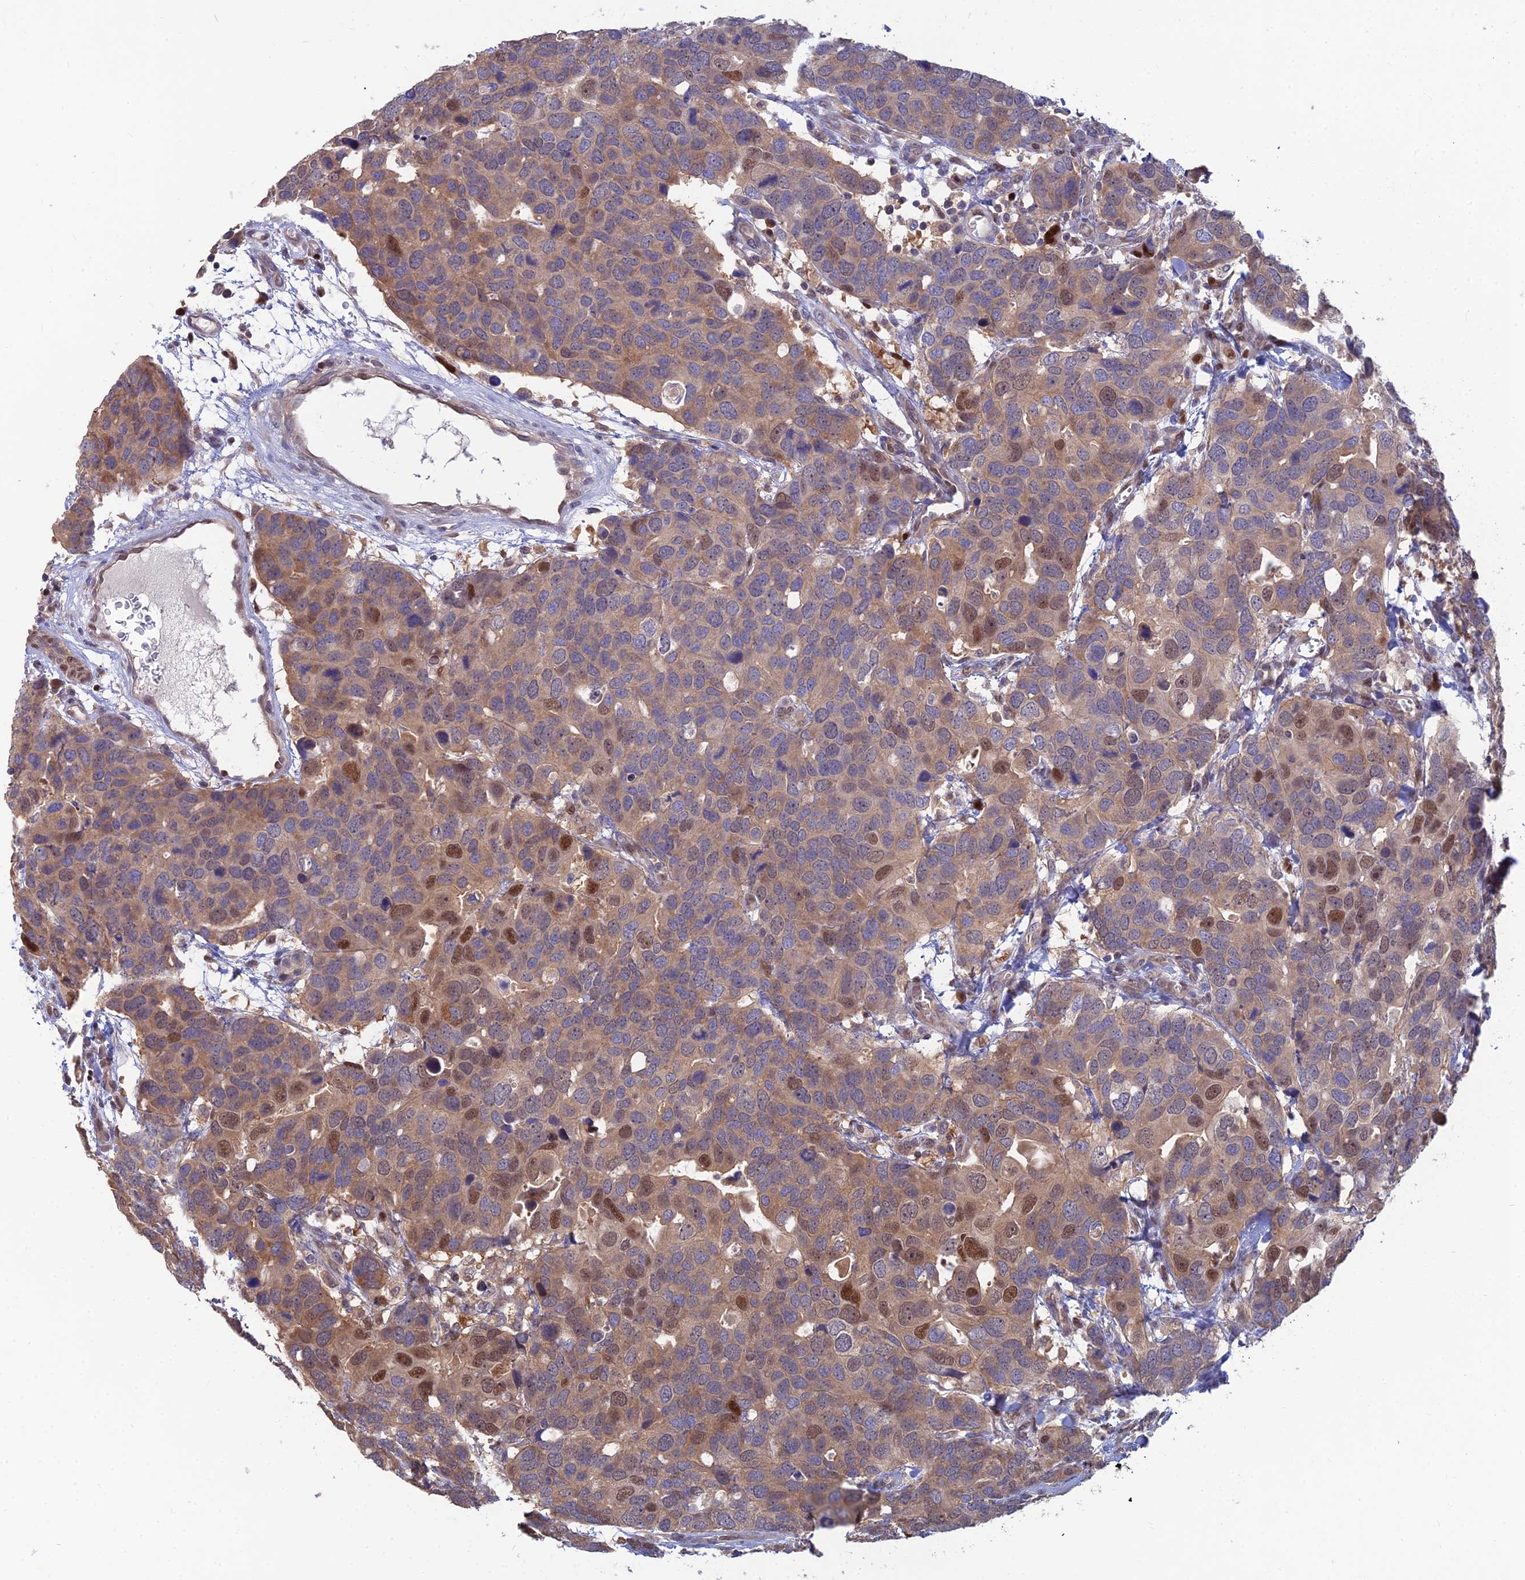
{"staining": {"intensity": "moderate", "quantity": ">75%", "location": "cytoplasmic/membranous,nuclear"}, "tissue": "breast cancer", "cell_type": "Tumor cells", "image_type": "cancer", "snomed": [{"axis": "morphology", "description": "Duct carcinoma"}, {"axis": "topography", "description": "Breast"}], "caption": "Protein expression analysis of infiltrating ductal carcinoma (breast) reveals moderate cytoplasmic/membranous and nuclear positivity in approximately >75% of tumor cells.", "gene": "DNPEP", "patient": {"sex": "female", "age": 83}}